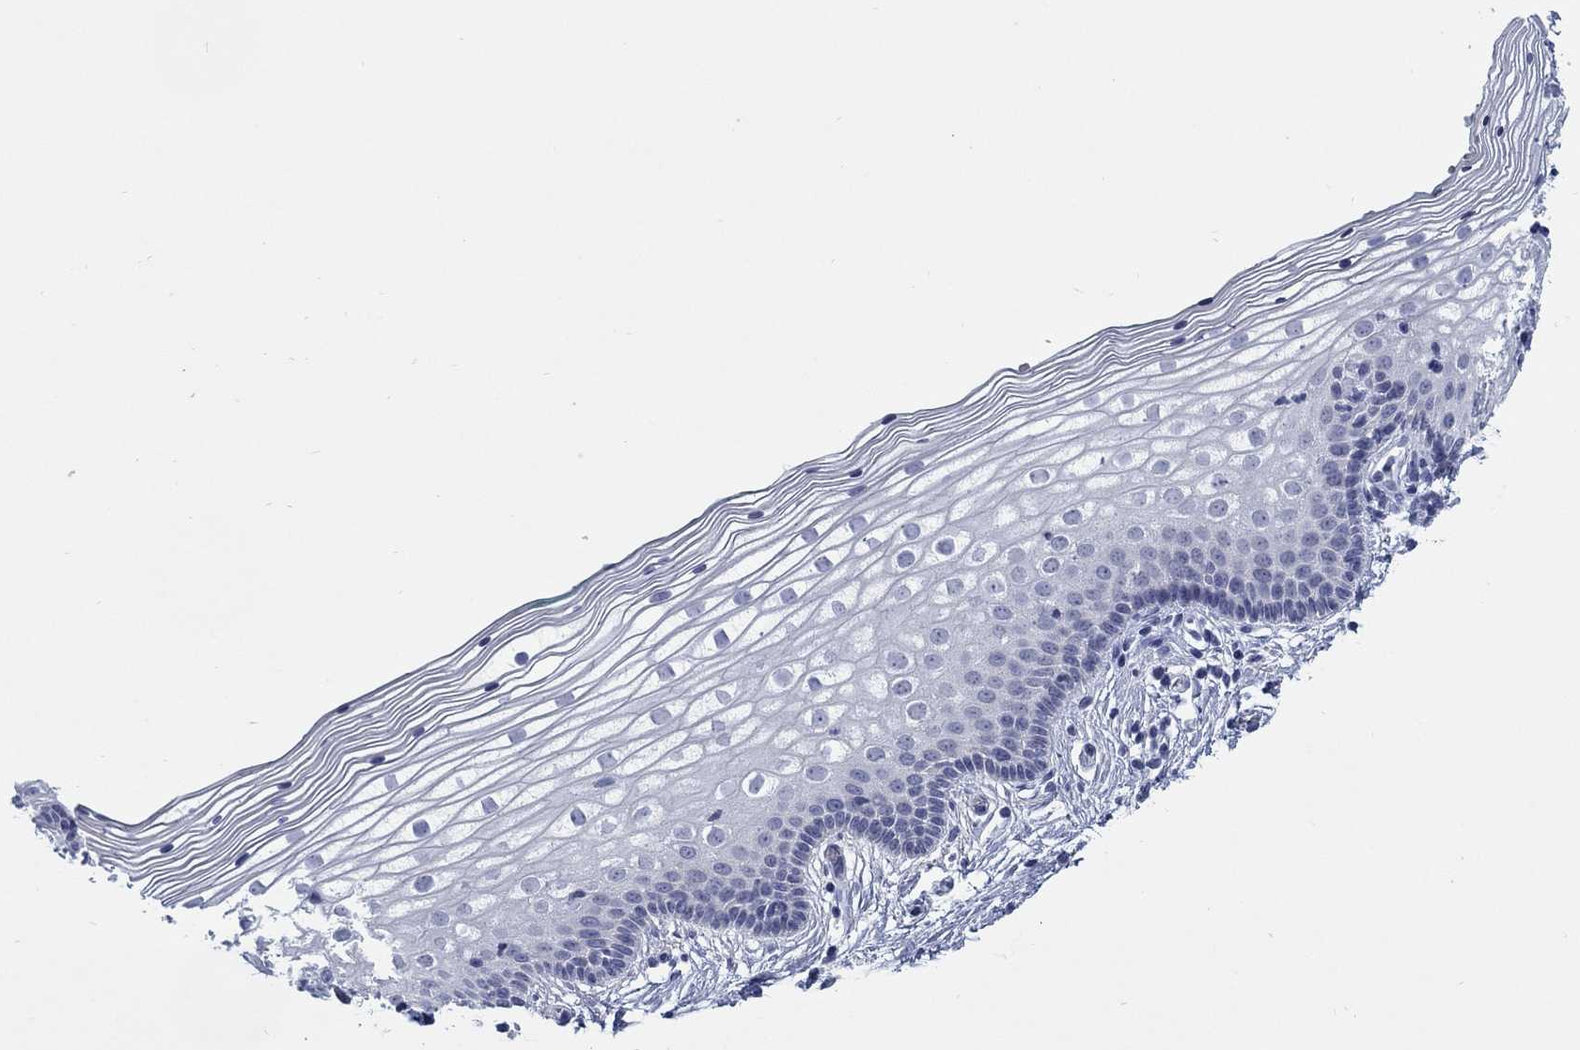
{"staining": {"intensity": "negative", "quantity": "none", "location": "none"}, "tissue": "vagina", "cell_type": "Squamous epithelial cells", "image_type": "normal", "snomed": [{"axis": "morphology", "description": "Normal tissue, NOS"}, {"axis": "topography", "description": "Vagina"}], "caption": "Immunohistochemistry photomicrograph of normal vagina: human vagina stained with DAB (3,3'-diaminobenzidine) exhibits no significant protein positivity in squamous epithelial cells.", "gene": "ATP6V1G2", "patient": {"sex": "female", "age": 36}}